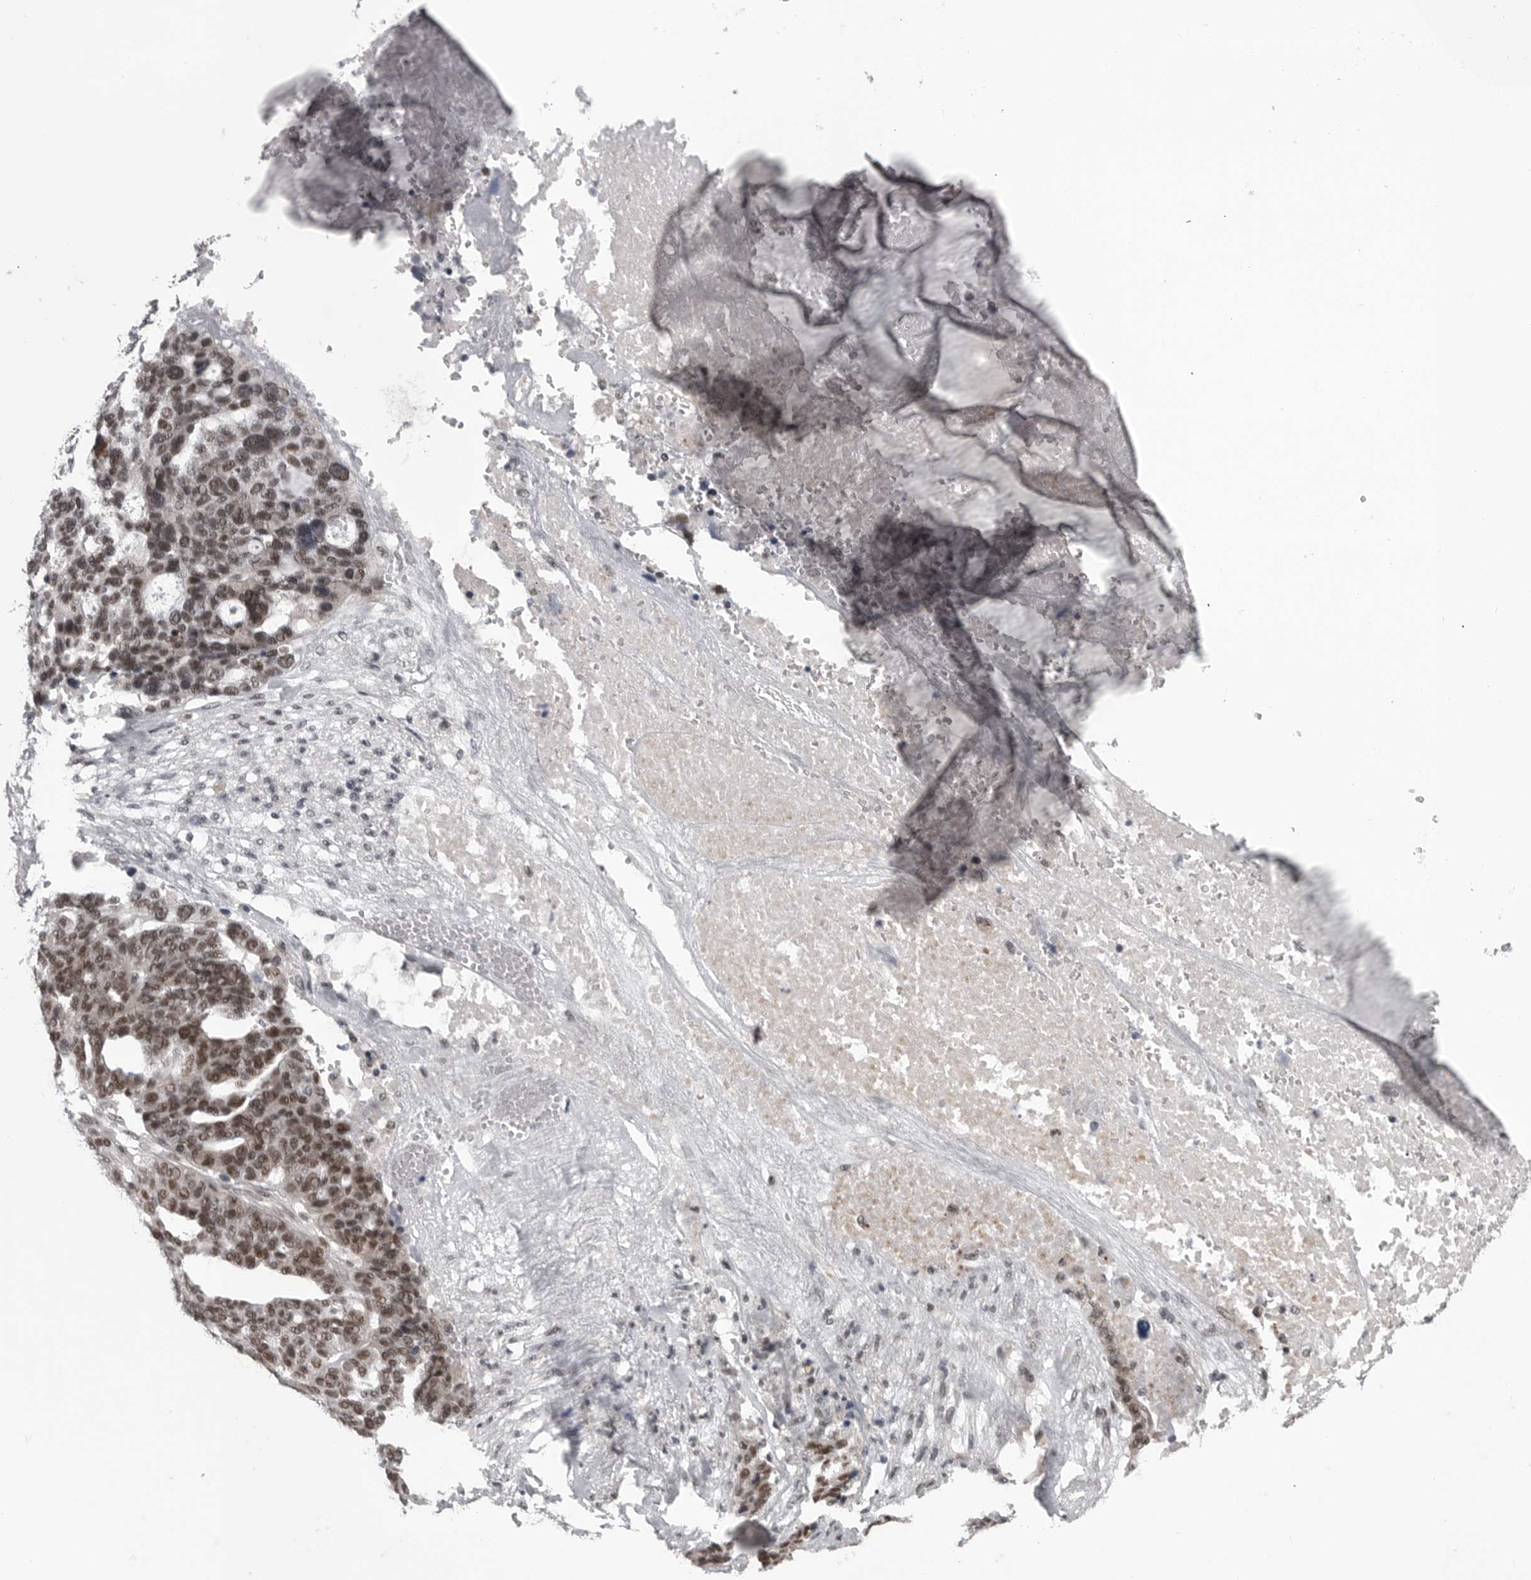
{"staining": {"intensity": "strong", "quantity": ">75%", "location": "nuclear"}, "tissue": "ovarian cancer", "cell_type": "Tumor cells", "image_type": "cancer", "snomed": [{"axis": "morphology", "description": "Cystadenocarcinoma, serous, NOS"}, {"axis": "topography", "description": "Ovary"}], "caption": "Immunohistochemistry photomicrograph of serous cystadenocarcinoma (ovarian) stained for a protein (brown), which demonstrates high levels of strong nuclear staining in about >75% of tumor cells.", "gene": "MEPCE", "patient": {"sex": "female", "age": 59}}